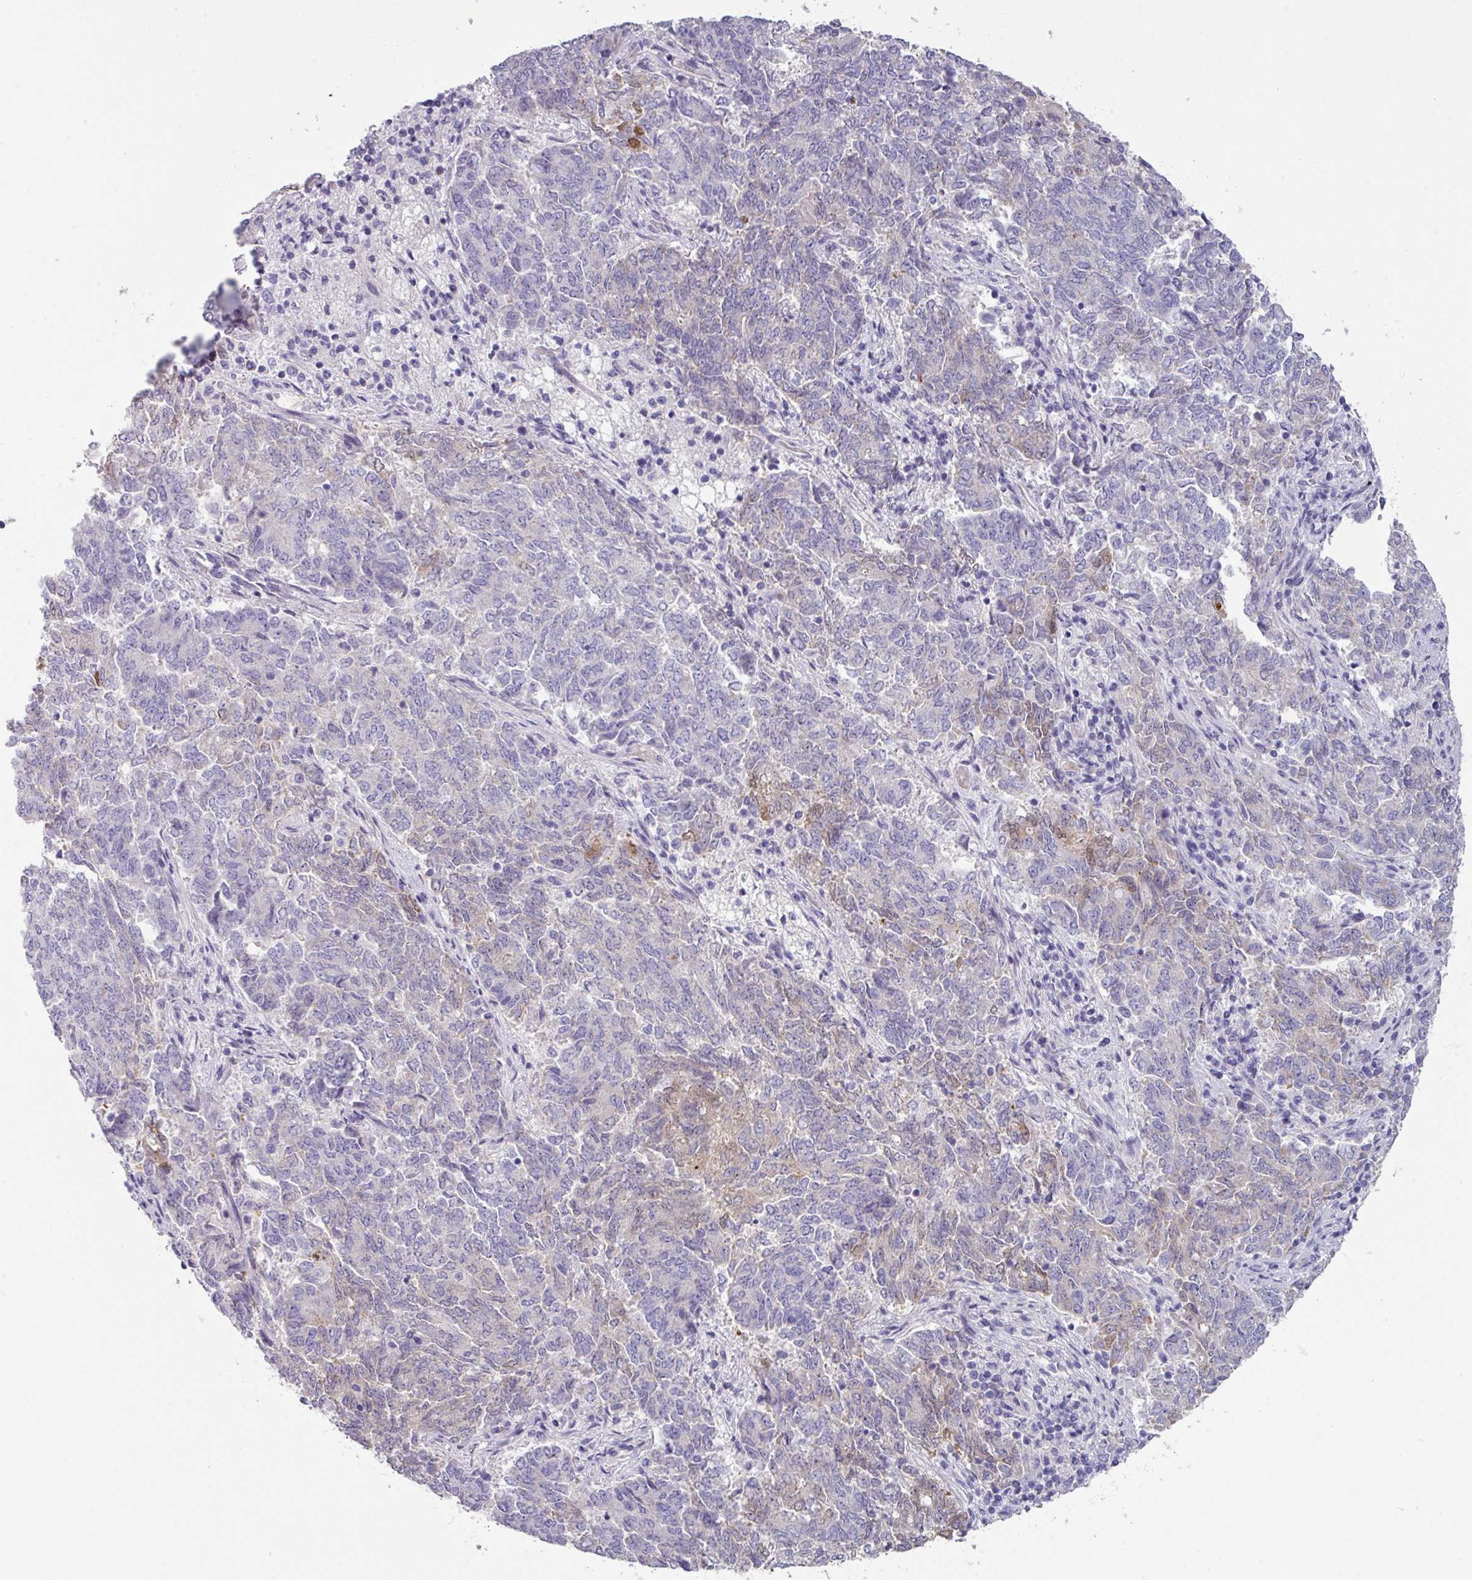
{"staining": {"intensity": "weak", "quantity": "<25%", "location": "nuclear"}, "tissue": "endometrial cancer", "cell_type": "Tumor cells", "image_type": "cancer", "snomed": [{"axis": "morphology", "description": "Adenocarcinoma, NOS"}, {"axis": "topography", "description": "Endometrium"}], "caption": "This is an IHC photomicrograph of endometrial cancer. There is no expression in tumor cells.", "gene": "DEFB115", "patient": {"sex": "female", "age": 80}}